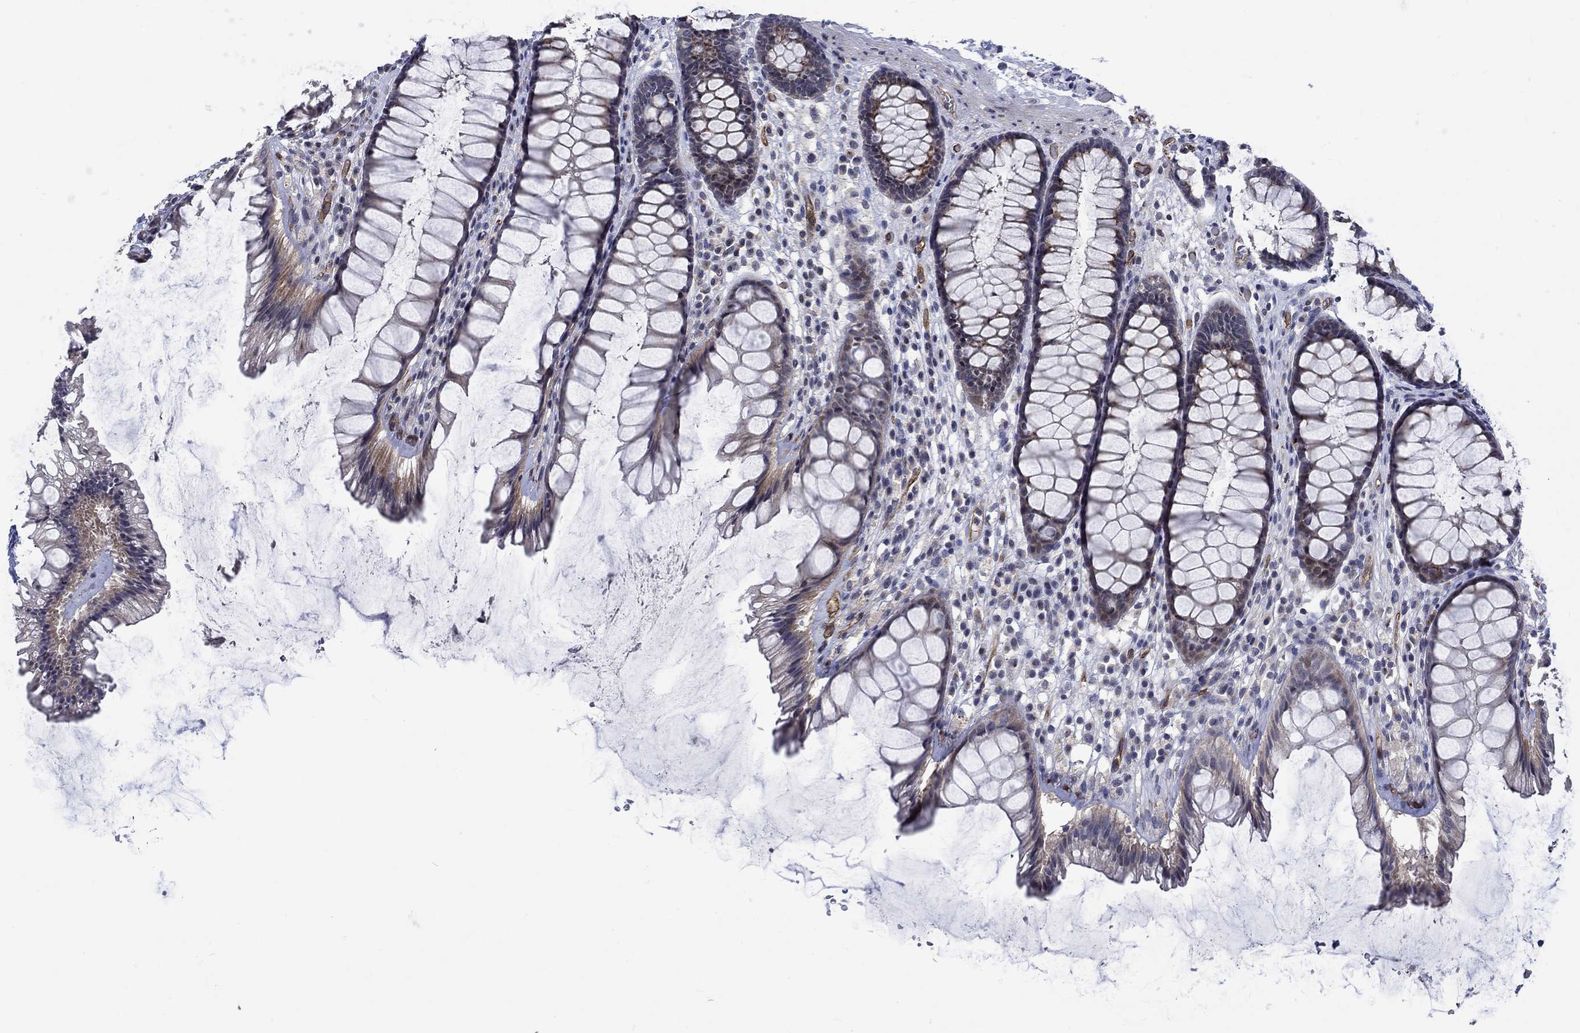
{"staining": {"intensity": "negative", "quantity": "none", "location": "none"}, "tissue": "rectum", "cell_type": "Glandular cells", "image_type": "normal", "snomed": [{"axis": "morphology", "description": "Normal tissue, NOS"}, {"axis": "topography", "description": "Rectum"}], "caption": "High magnification brightfield microscopy of normal rectum stained with DAB (brown) and counterstained with hematoxylin (blue): glandular cells show no significant positivity. (DAB immunohistochemistry (IHC), high magnification).", "gene": "GJA5", "patient": {"sex": "male", "age": 72}}